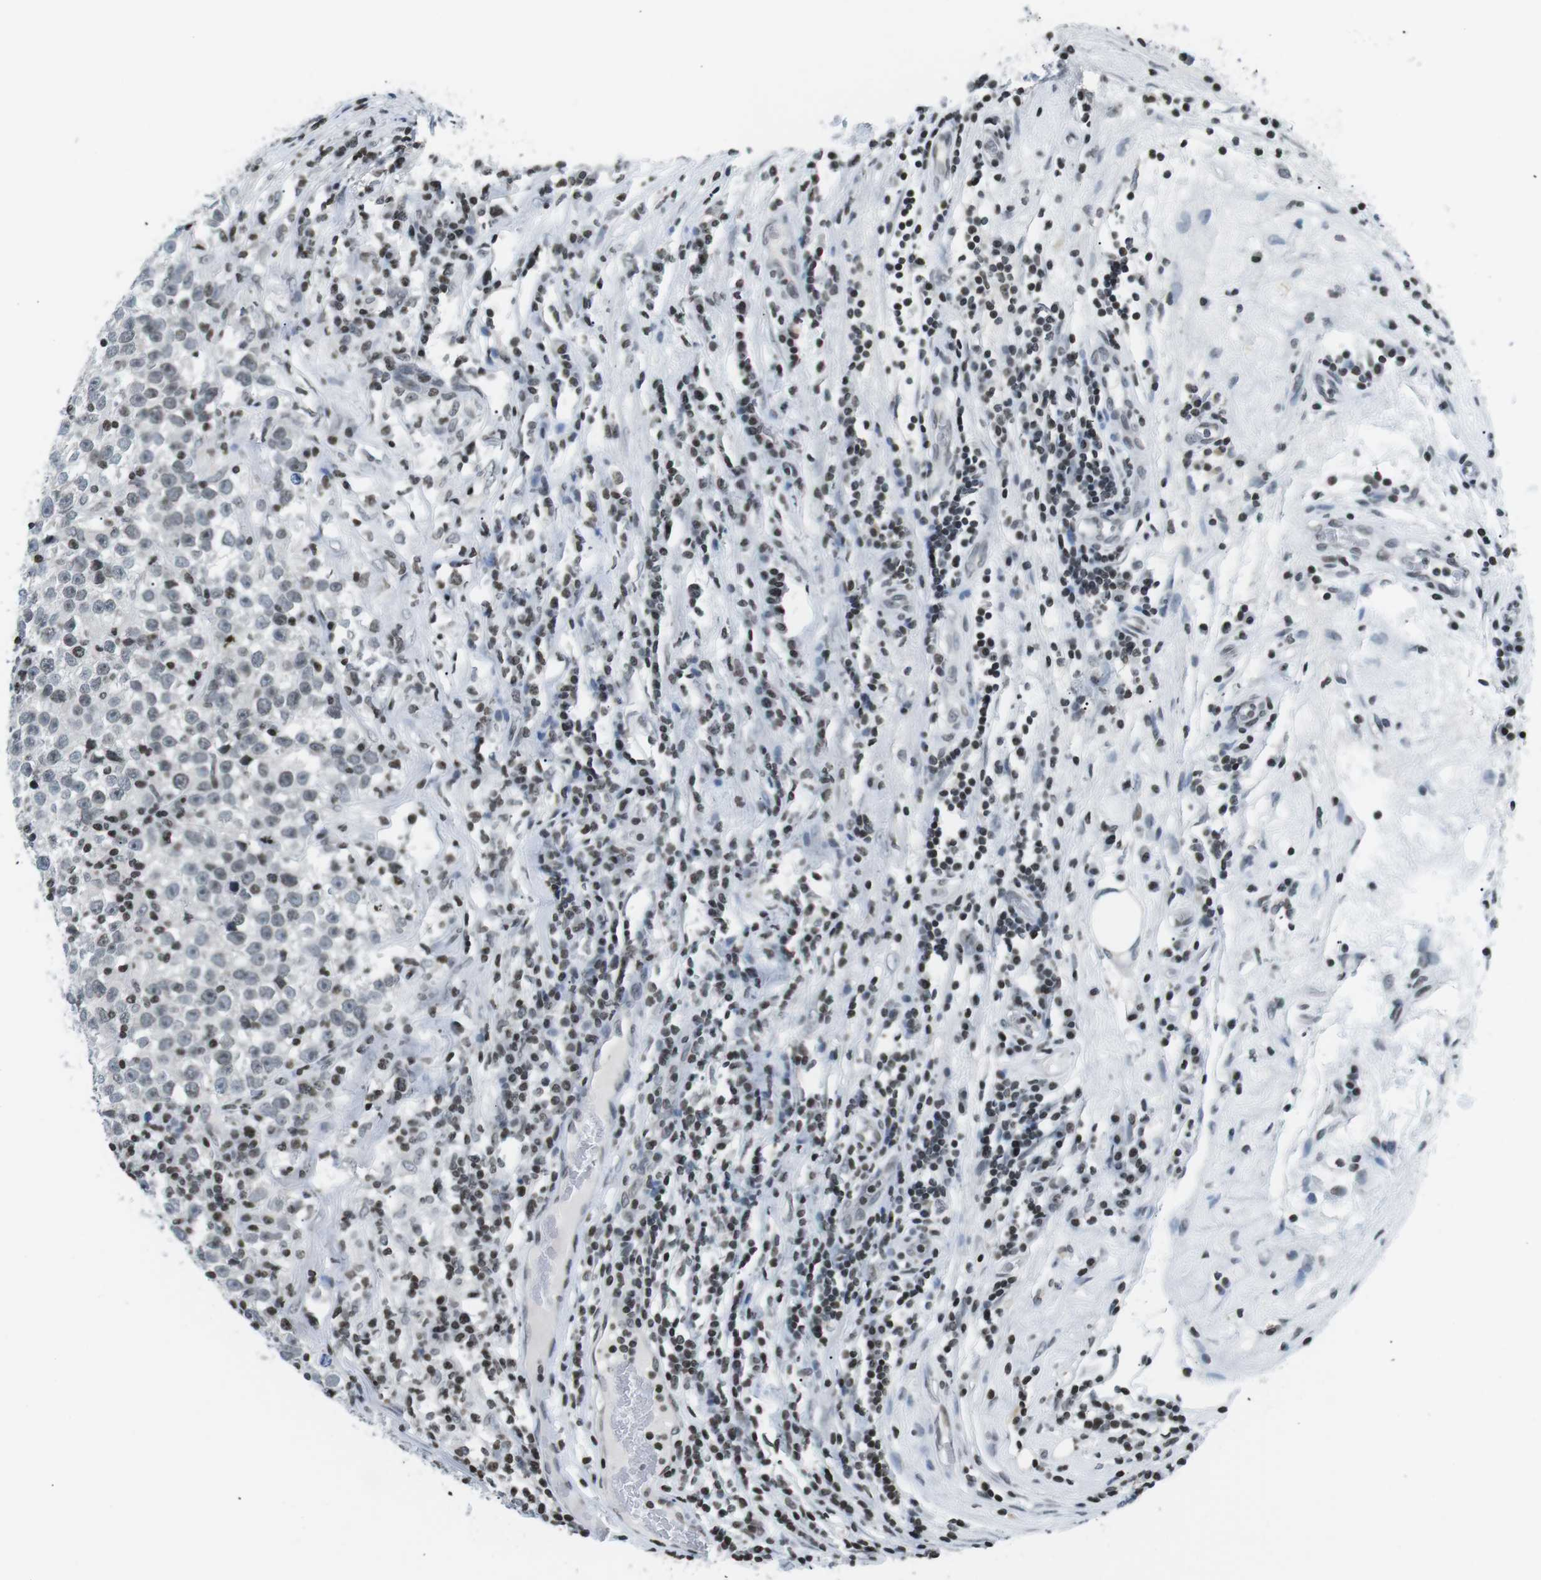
{"staining": {"intensity": "weak", "quantity": "<25%", "location": "nuclear"}, "tissue": "testis cancer", "cell_type": "Tumor cells", "image_type": "cancer", "snomed": [{"axis": "morphology", "description": "Seminoma, NOS"}, {"axis": "topography", "description": "Testis"}], "caption": "A high-resolution histopathology image shows immunohistochemistry staining of seminoma (testis), which demonstrates no significant staining in tumor cells.", "gene": "E2F2", "patient": {"sex": "male", "age": 43}}